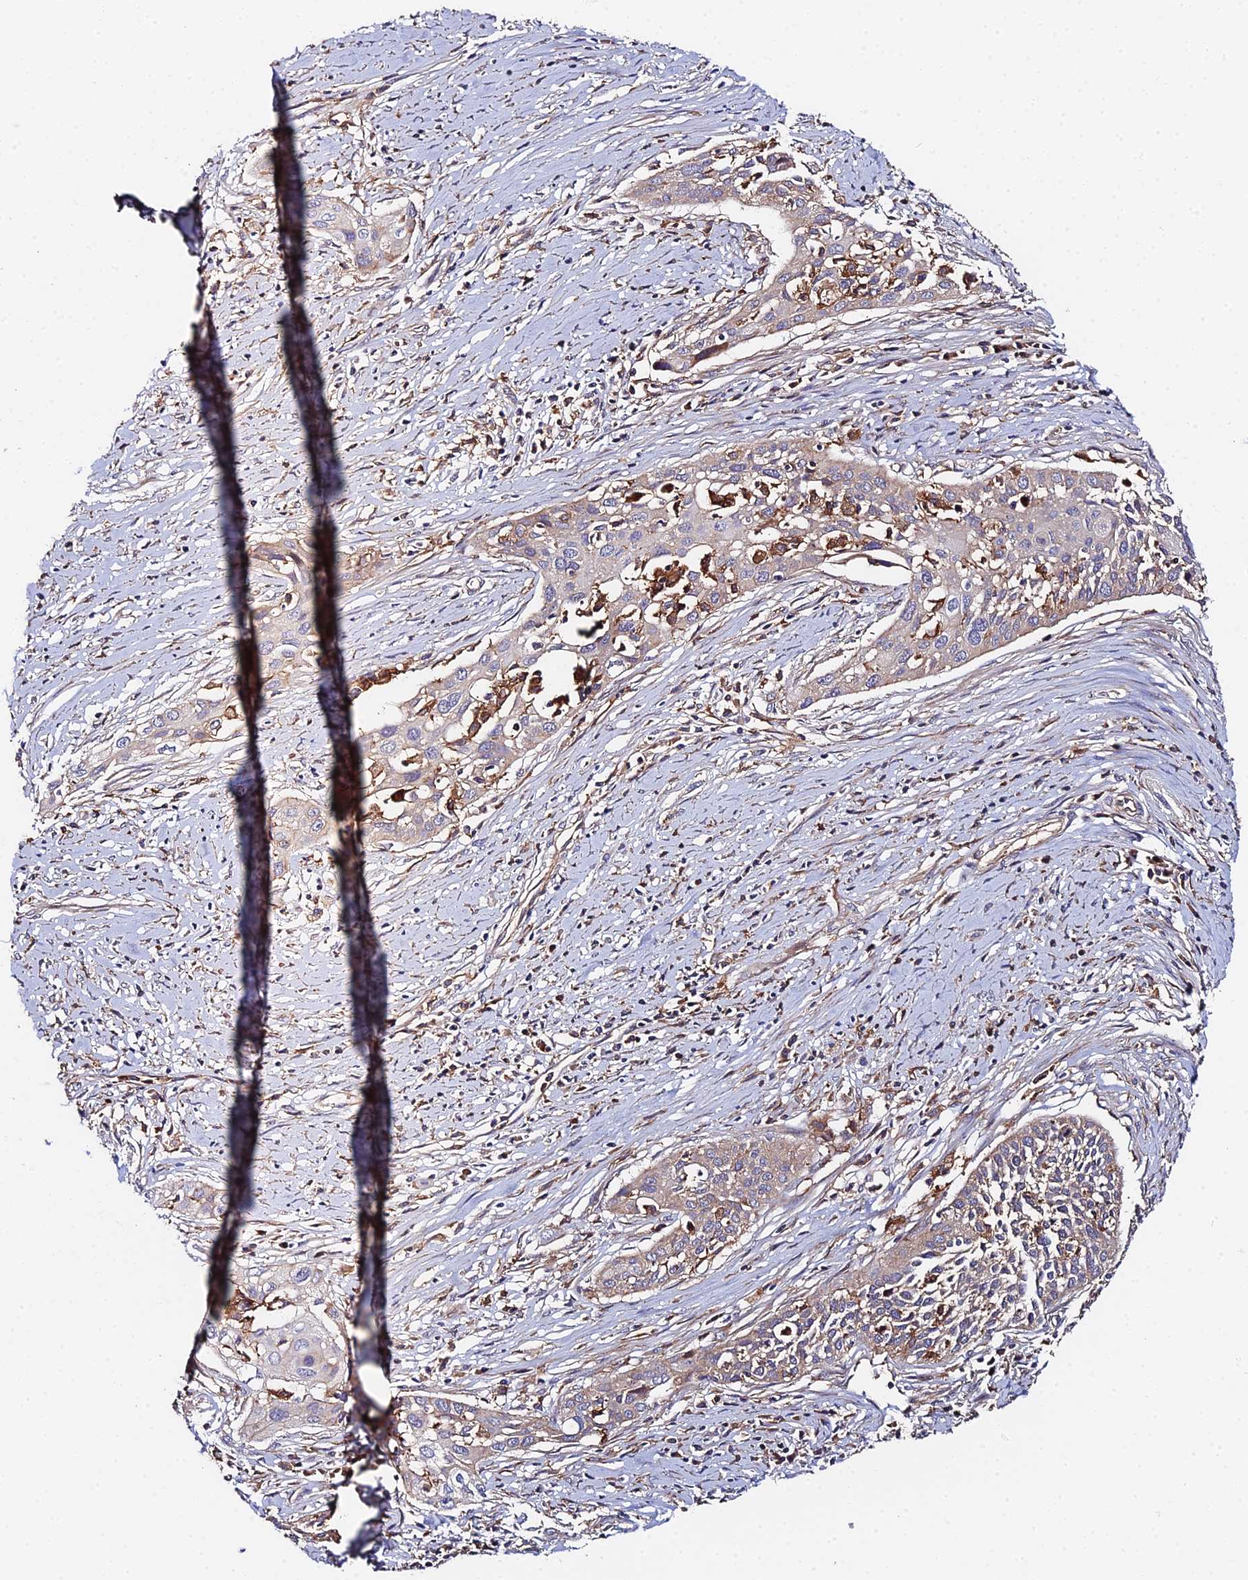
{"staining": {"intensity": "weak", "quantity": "25%-75%", "location": "cytoplasmic/membranous"}, "tissue": "cervical cancer", "cell_type": "Tumor cells", "image_type": "cancer", "snomed": [{"axis": "morphology", "description": "Squamous cell carcinoma, NOS"}, {"axis": "topography", "description": "Cervix"}], "caption": "Squamous cell carcinoma (cervical) stained for a protein displays weak cytoplasmic/membranous positivity in tumor cells.", "gene": "GNG5B", "patient": {"sex": "female", "age": 34}}